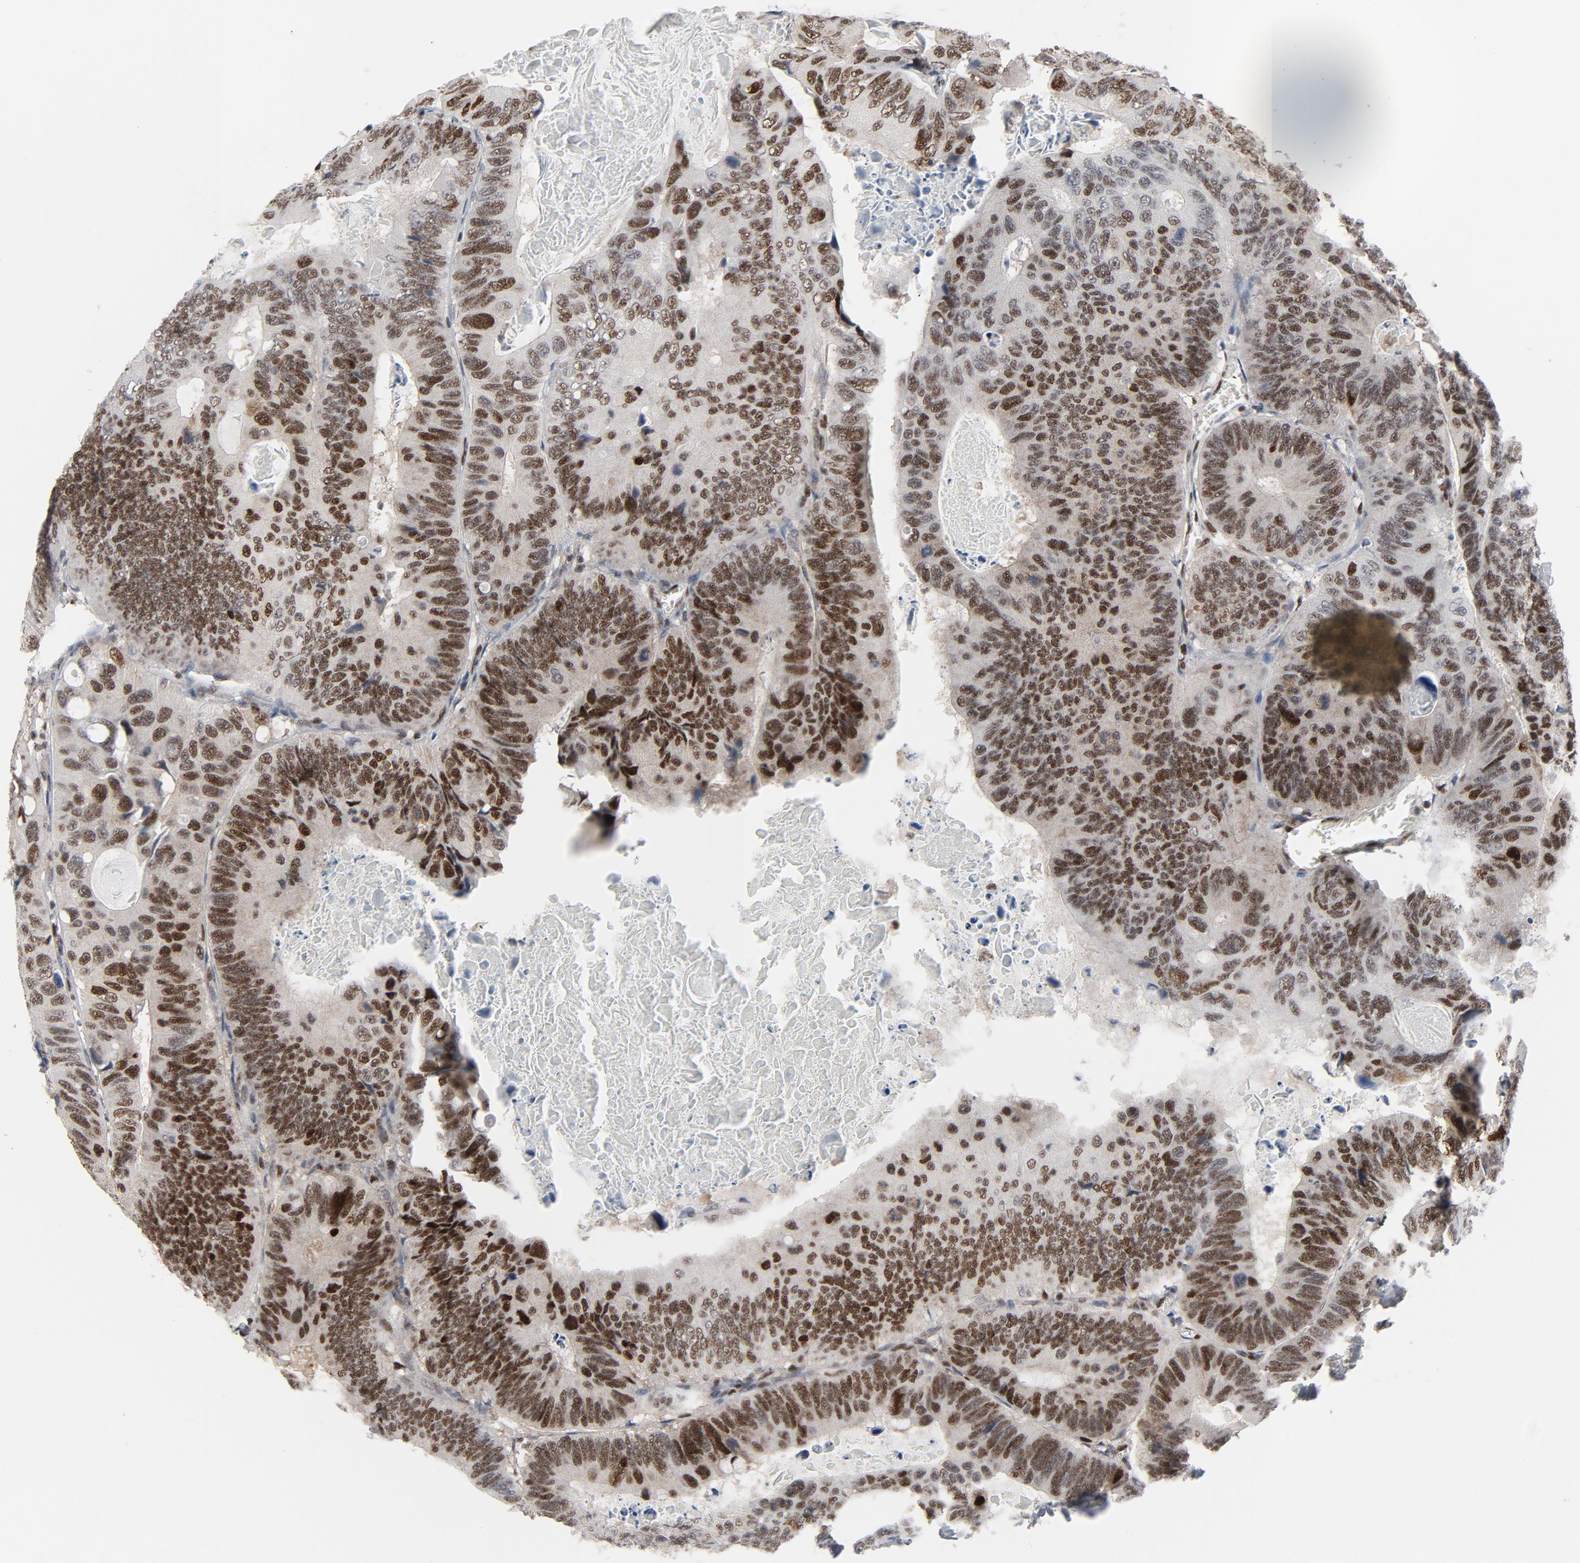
{"staining": {"intensity": "strong", "quantity": ">75%", "location": "nuclear"}, "tissue": "colorectal cancer", "cell_type": "Tumor cells", "image_type": "cancer", "snomed": [{"axis": "morphology", "description": "Adenocarcinoma, NOS"}, {"axis": "topography", "description": "Colon"}], "caption": "High-power microscopy captured an immunohistochemistry image of adenocarcinoma (colorectal), revealing strong nuclear positivity in approximately >75% of tumor cells.", "gene": "JMJD6", "patient": {"sex": "female", "age": 55}}